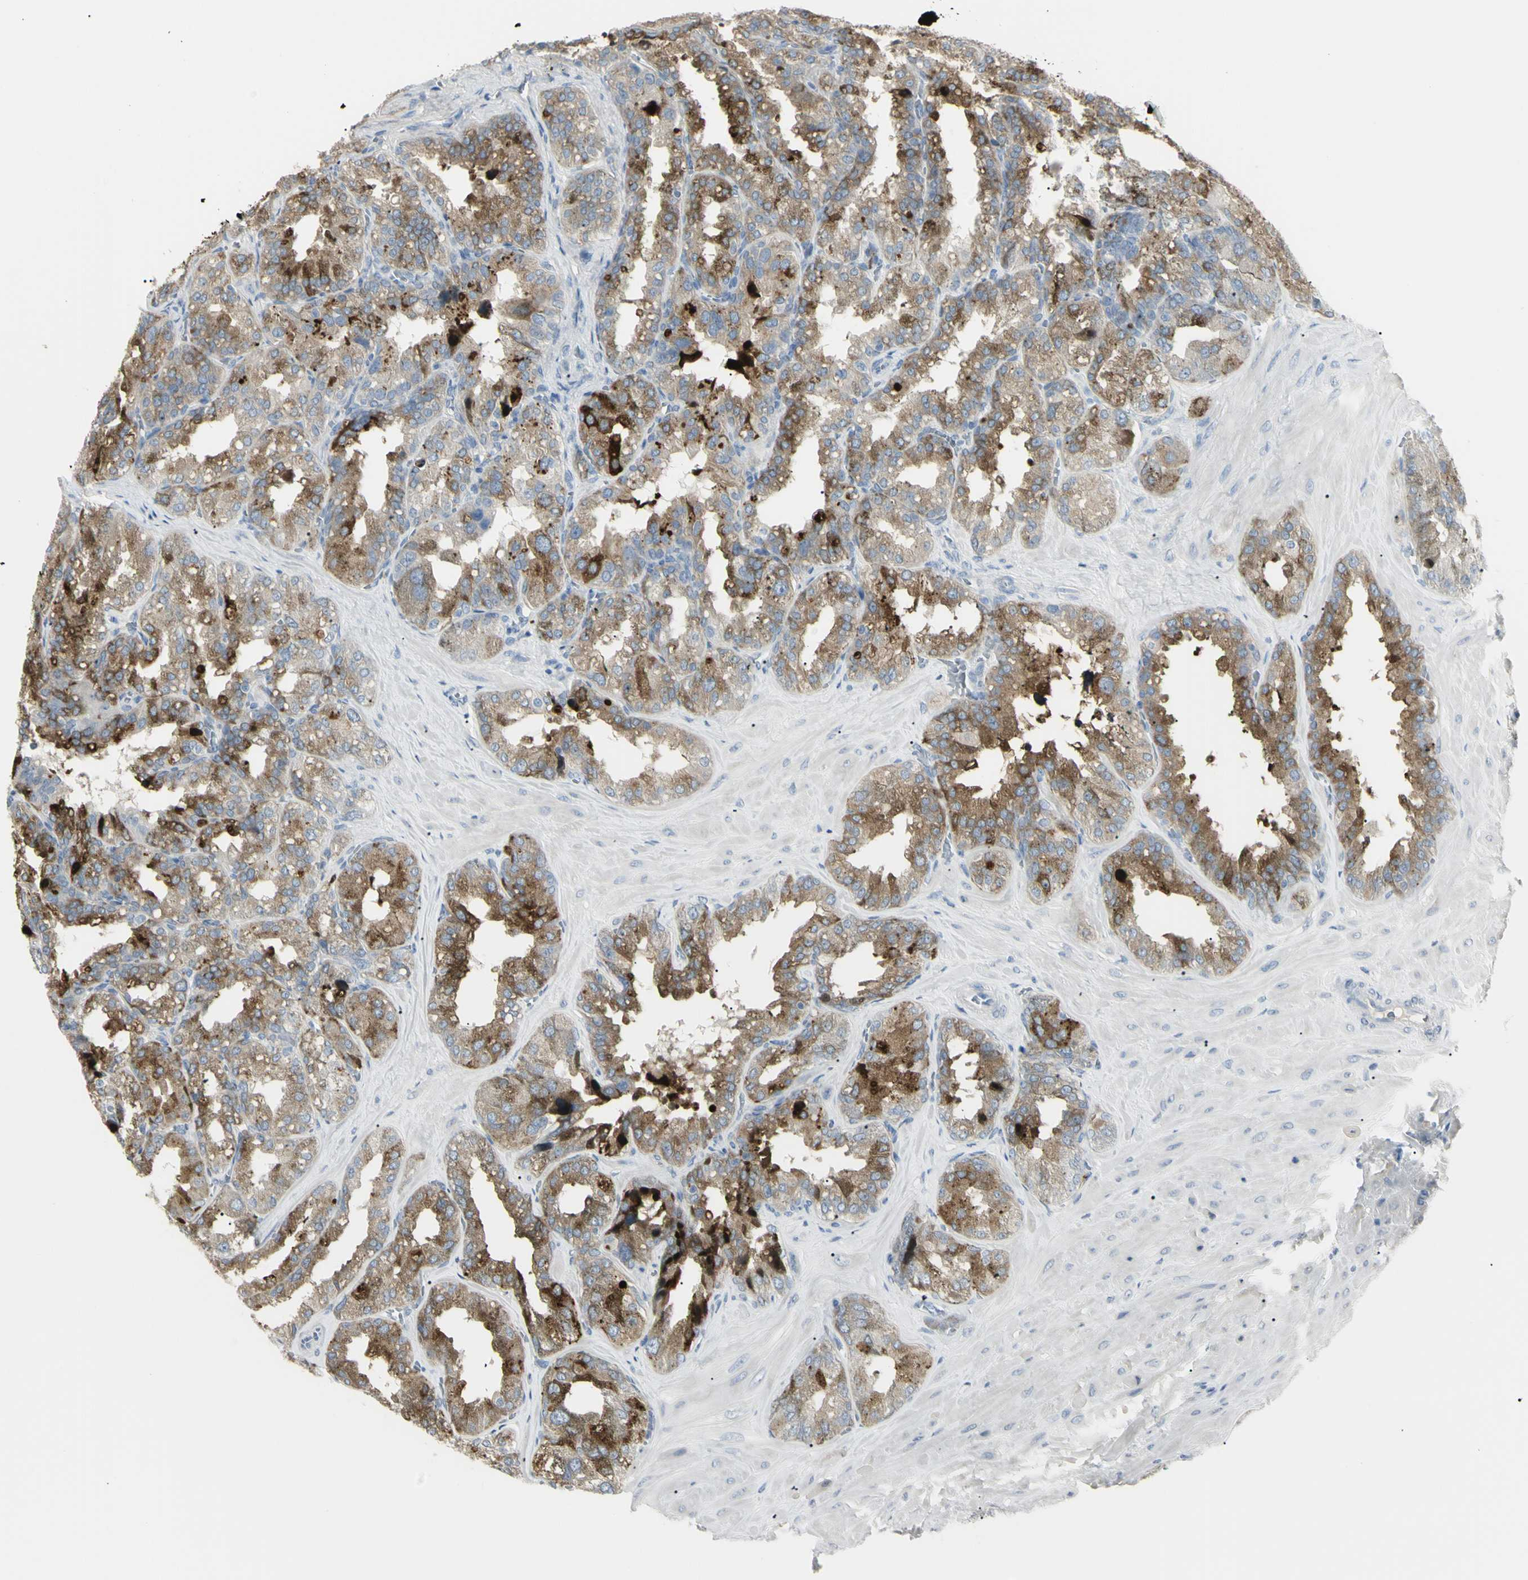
{"staining": {"intensity": "strong", "quantity": "<25%", "location": "cytoplasmic/membranous"}, "tissue": "seminal vesicle", "cell_type": "Glandular cells", "image_type": "normal", "snomed": [{"axis": "morphology", "description": "Normal tissue, NOS"}, {"axis": "topography", "description": "Prostate"}, {"axis": "topography", "description": "Seminal veicle"}], "caption": "Immunohistochemical staining of unremarkable seminal vesicle displays medium levels of strong cytoplasmic/membranous staining in approximately <25% of glandular cells.", "gene": "PIP", "patient": {"sex": "male", "age": 51}}